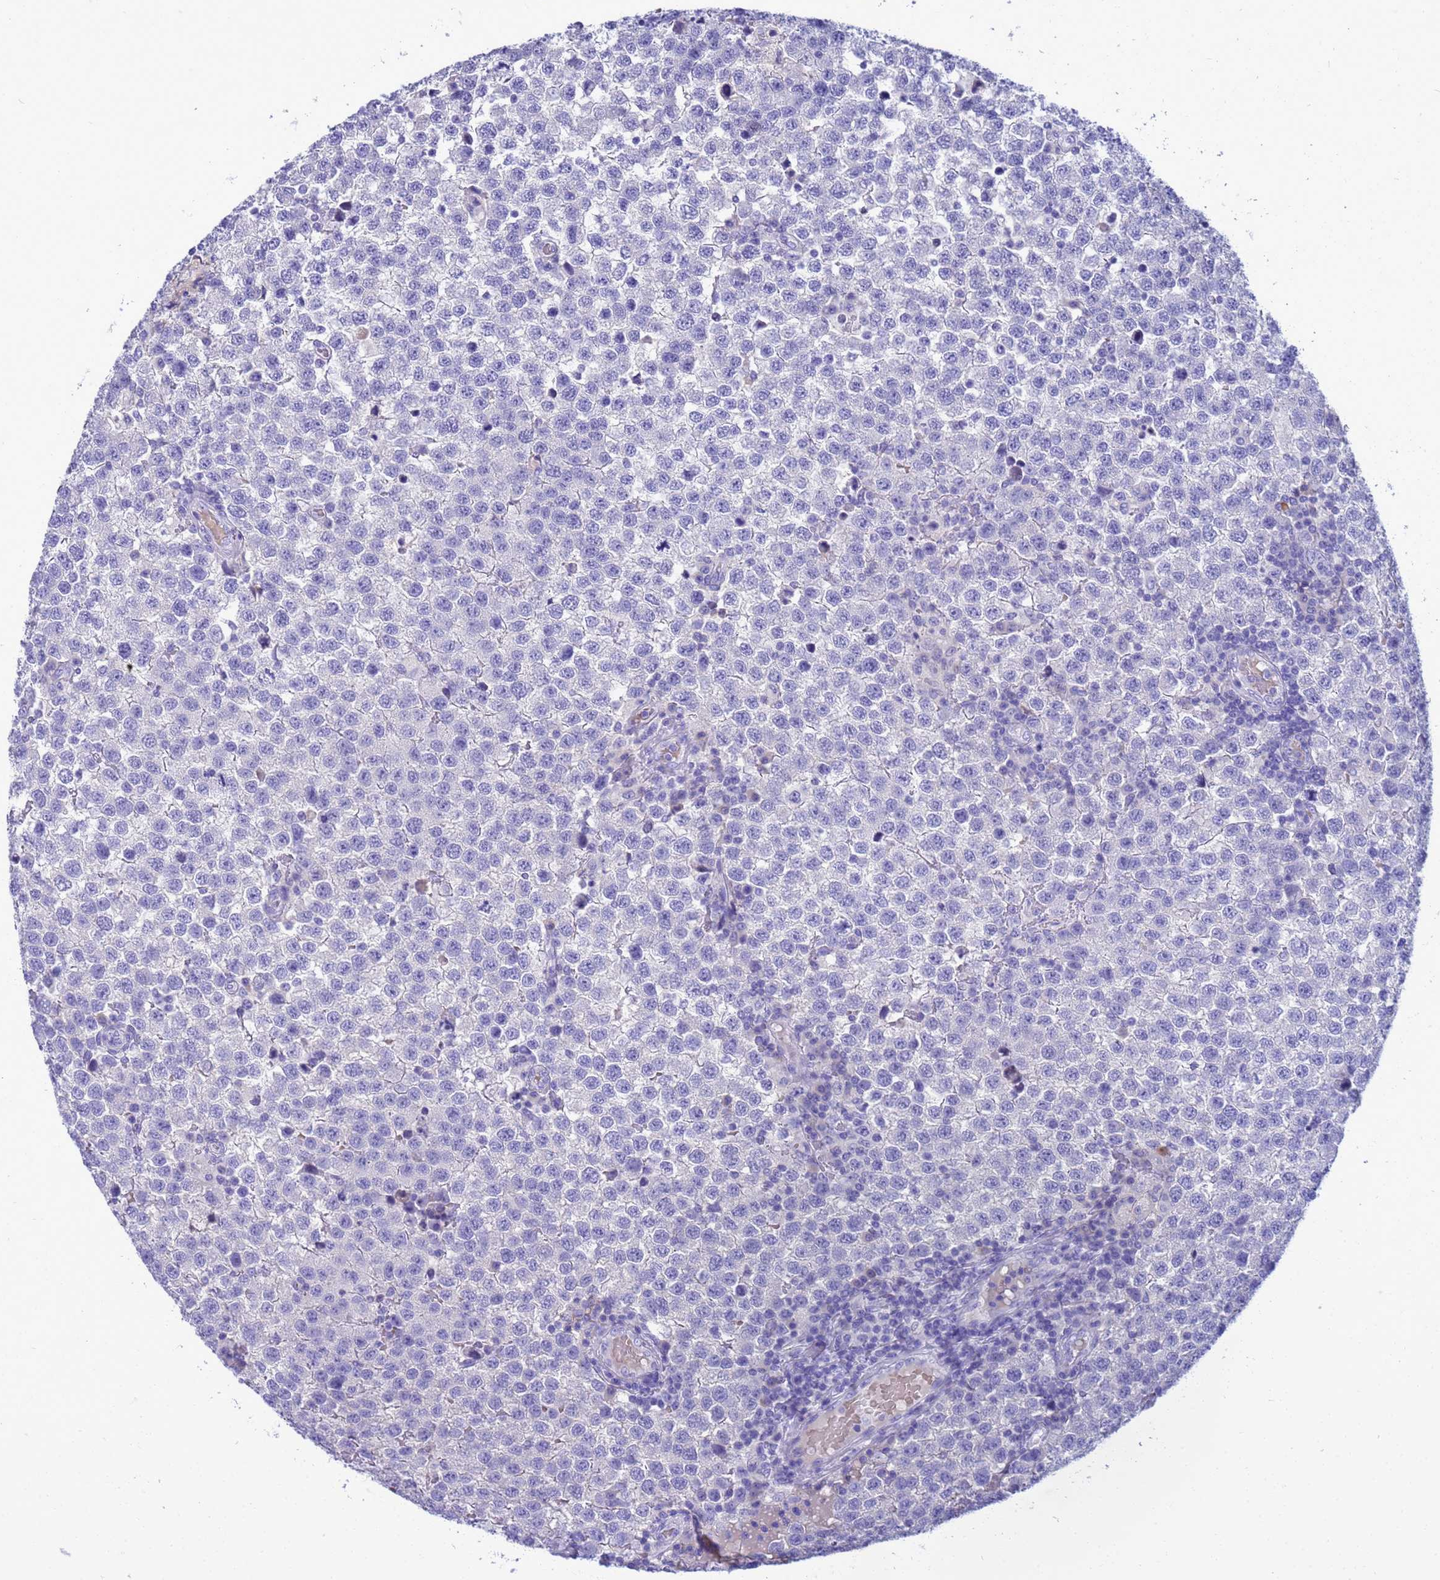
{"staining": {"intensity": "negative", "quantity": "none", "location": "none"}, "tissue": "testis cancer", "cell_type": "Tumor cells", "image_type": "cancer", "snomed": [{"axis": "morphology", "description": "Seminoma, NOS"}, {"axis": "topography", "description": "Testis"}], "caption": "Immunohistochemical staining of seminoma (testis) reveals no significant positivity in tumor cells.", "gene": "SYCN", "patient": {"sex": "male", "age": 34}}